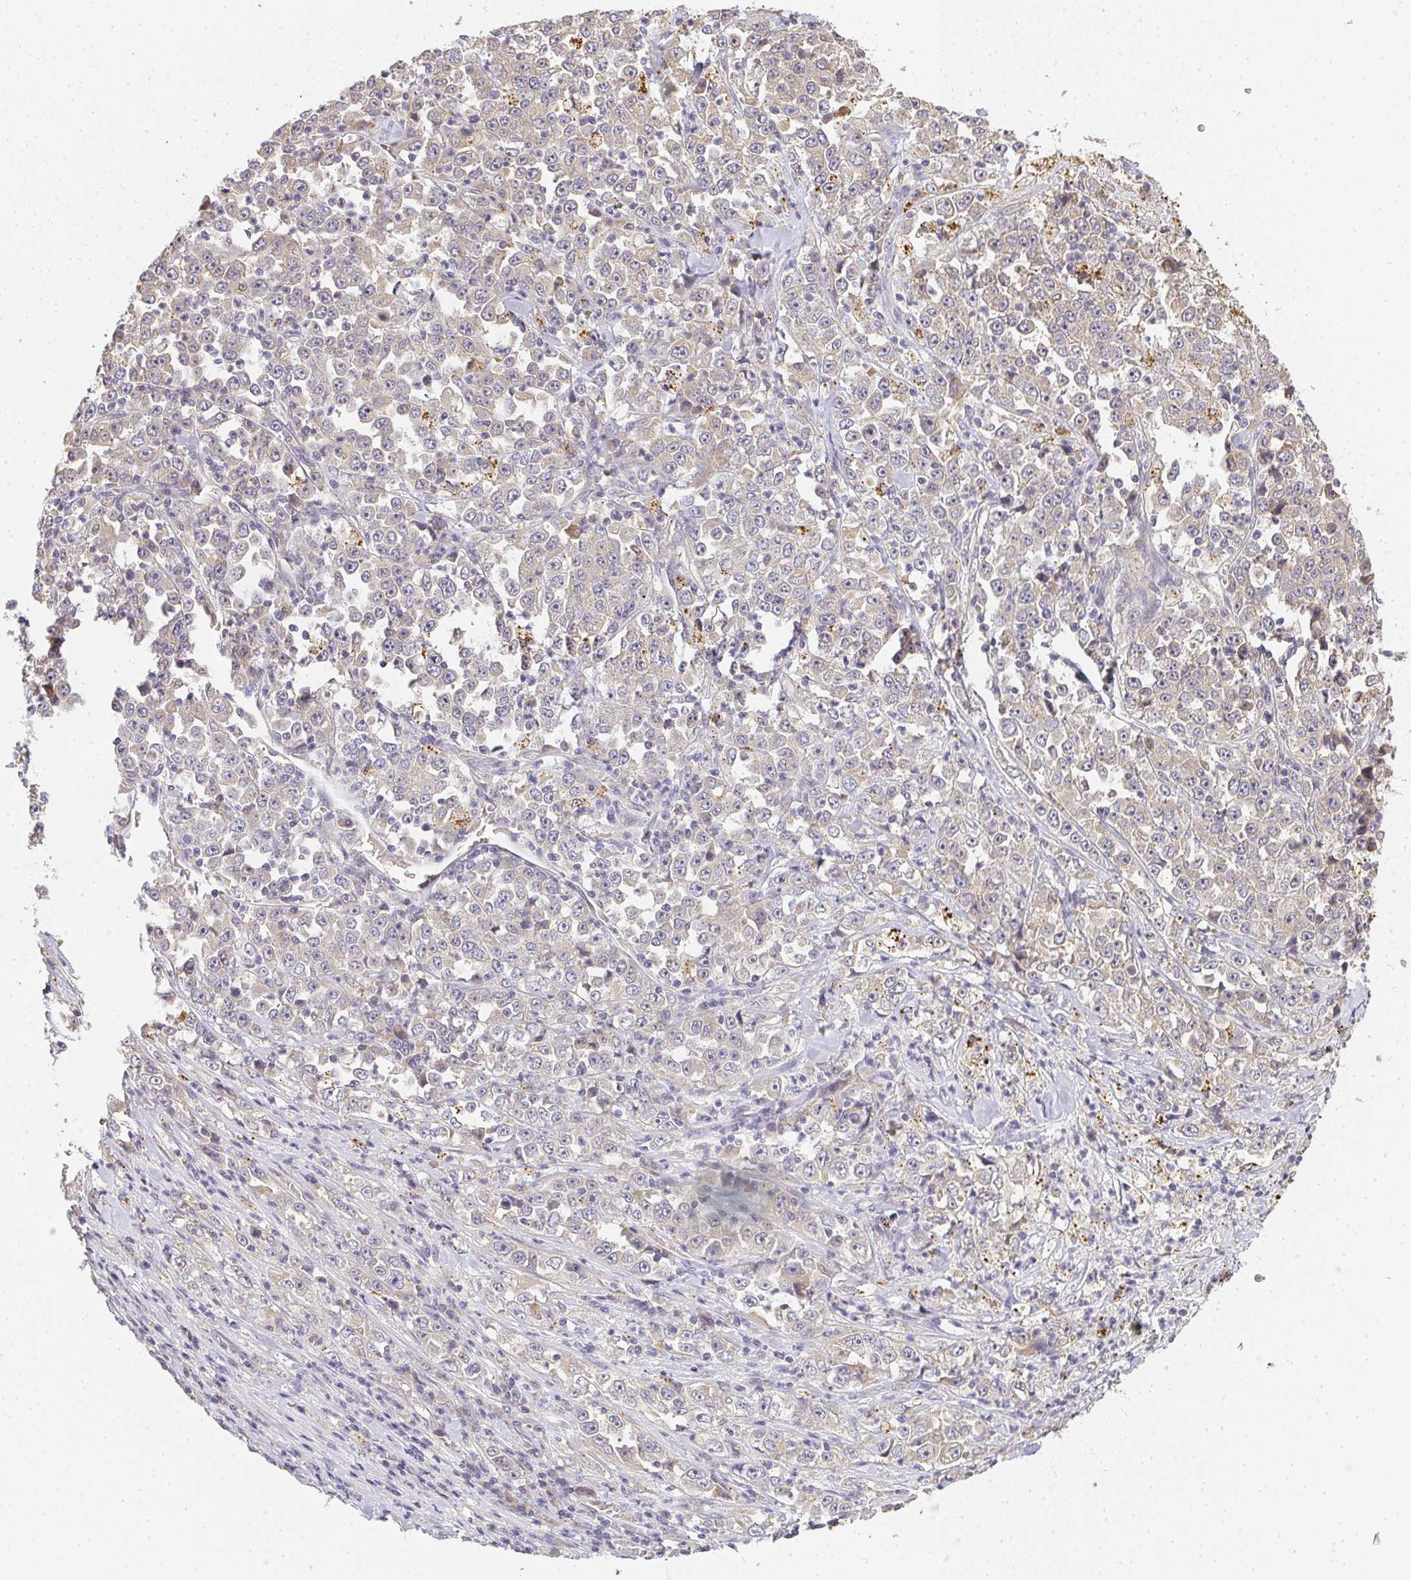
{"staining": {"intensity": "negative", "quantity": "none", "location": "none"}, "tissue": "stomach cancer", "cell_type": "Tumor cells", "image_type": "cancer", "snomed": [{"axis": "morphology", "description": "Normal tissue, NOS"}, {"axis": "morphology", "description": "Adenocarcinoma, NOS"}, {"axis": "topography", "description": "Stomach, upper"}, {"axis": "topography", "description": "Stomach"}], "caption": "This photomicrograph is of adenocarcinoma (stomach) stained with IHC to label a protein in brown with the nuclei are counter-stained blue. There is no positivity in tumor cells.", "gene": "SLC35B3", "patient": {"sex": "male", "age": 59}}